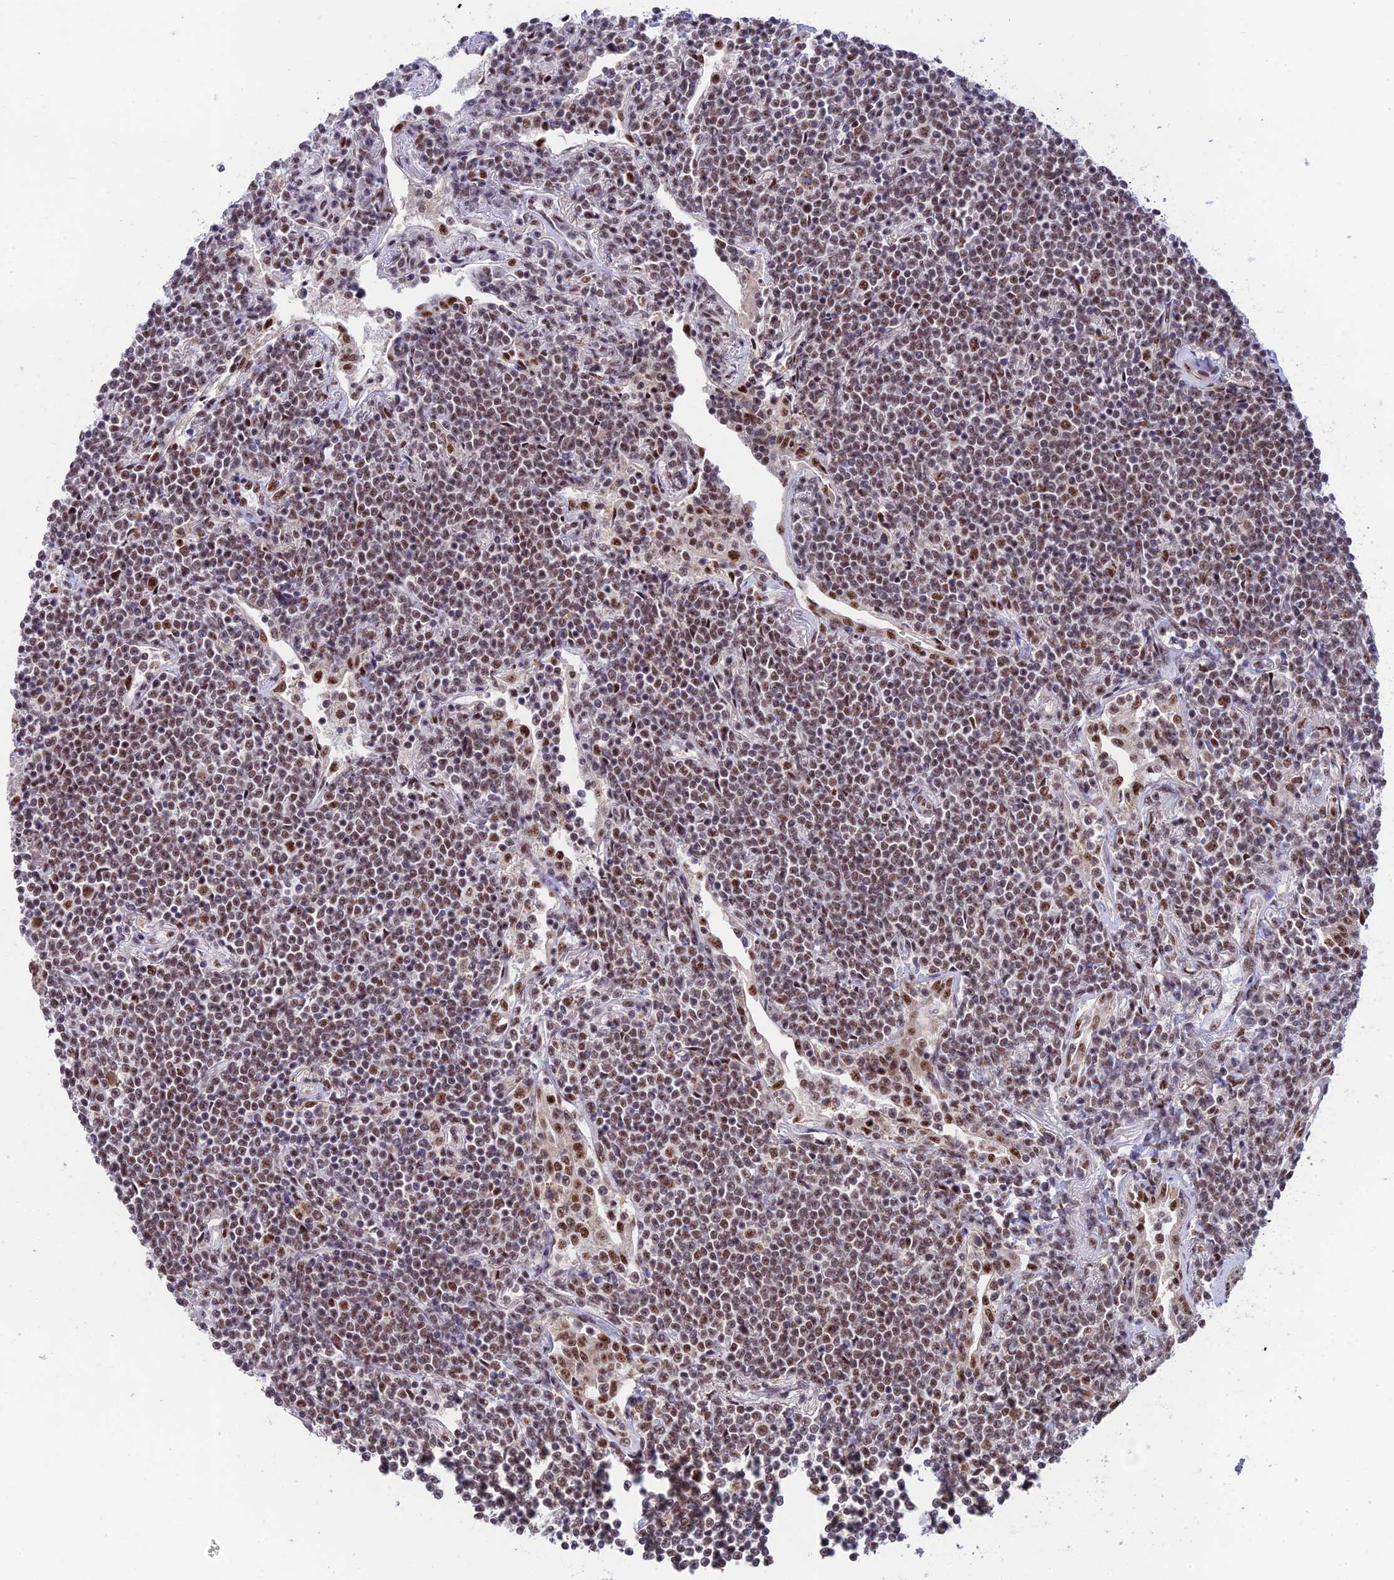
{"staining": {"intensity": "moderate", "quantity": ">75%", "location": "nuclear"}, "tissue": "lymphoma", "cell_type": "Tumor cells", "image_type": "cancer", "snomed": [{"axis": "morphology", "description": "Malignant lymphoma, non-Hodgkin's type, Low grade"}, {"axis": "topography", "description": "Lung"}], "caption": "Tumor cells show medium levels of moderate nuclear expression in about >75% of cells in human low-grade malignant lymphoma, non-Hodgkin's type.", "gene": "THOC7", "patient": {"sex": "female", "age": 71}}